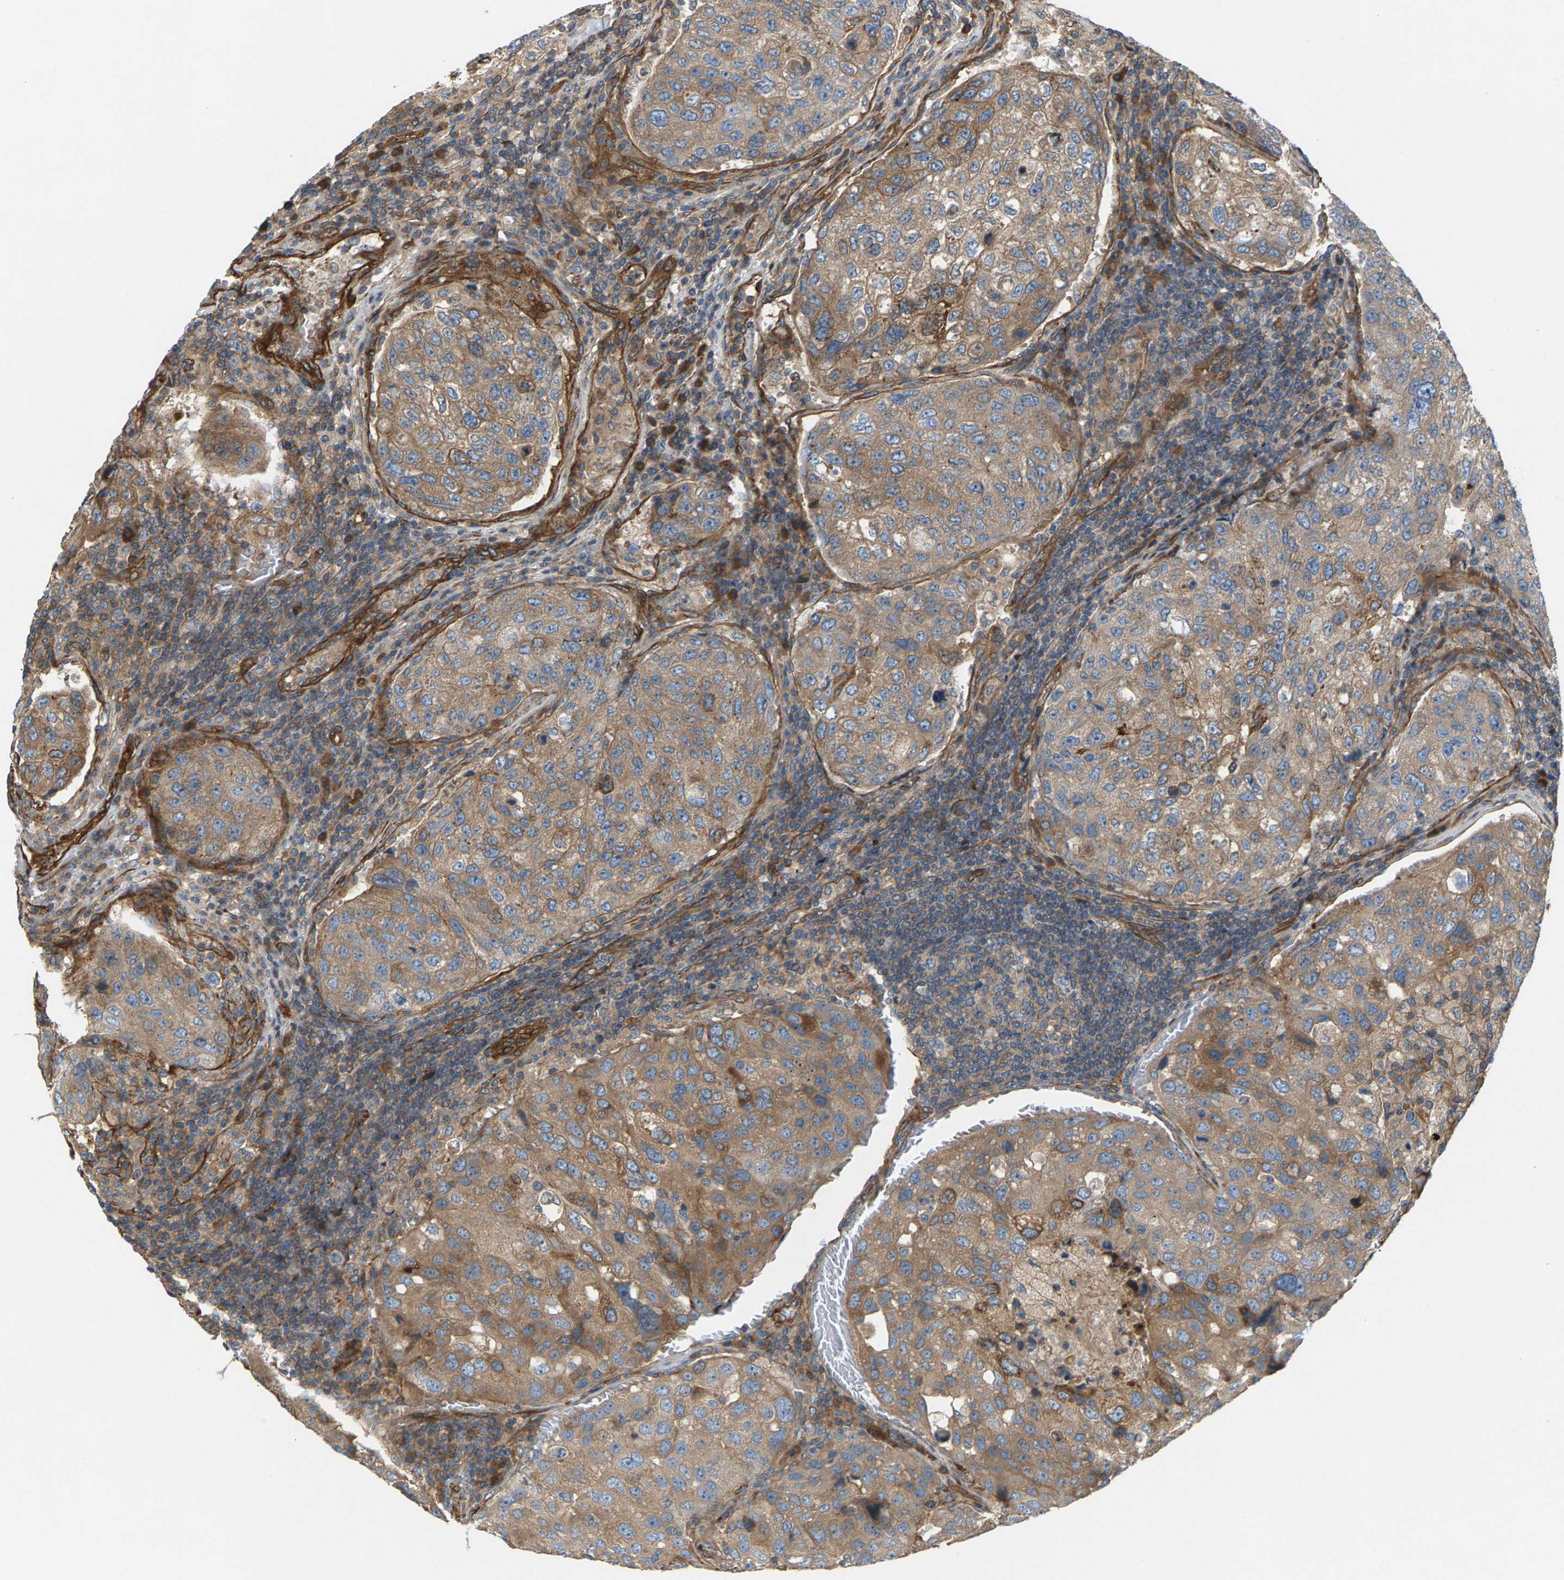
{"staining": {"intensity": "moderate", "quantity": ">75%", "location": "cytoplasmic/membranous"}, "tissue": "urothelial cancer", "cell_type": "Tumor cells", "image_type": "cancer", "snomed": [{"axis": "morphology", "description": "Urothelial carcinoma, High grade"}, {"axis": "topography", "description": "Lymph node"}, {"axis": "topography", "description": "Urinary bladder"}], "caption": "Immunohistochemical staining of urothelial carcinoma (high-grade) demonstrates moderate cytoplasmic/membranous protein positivity in approximately >75% of tumor cells.", "gene": "PDCL", "patient": {"sex": "male", "age": 51}}